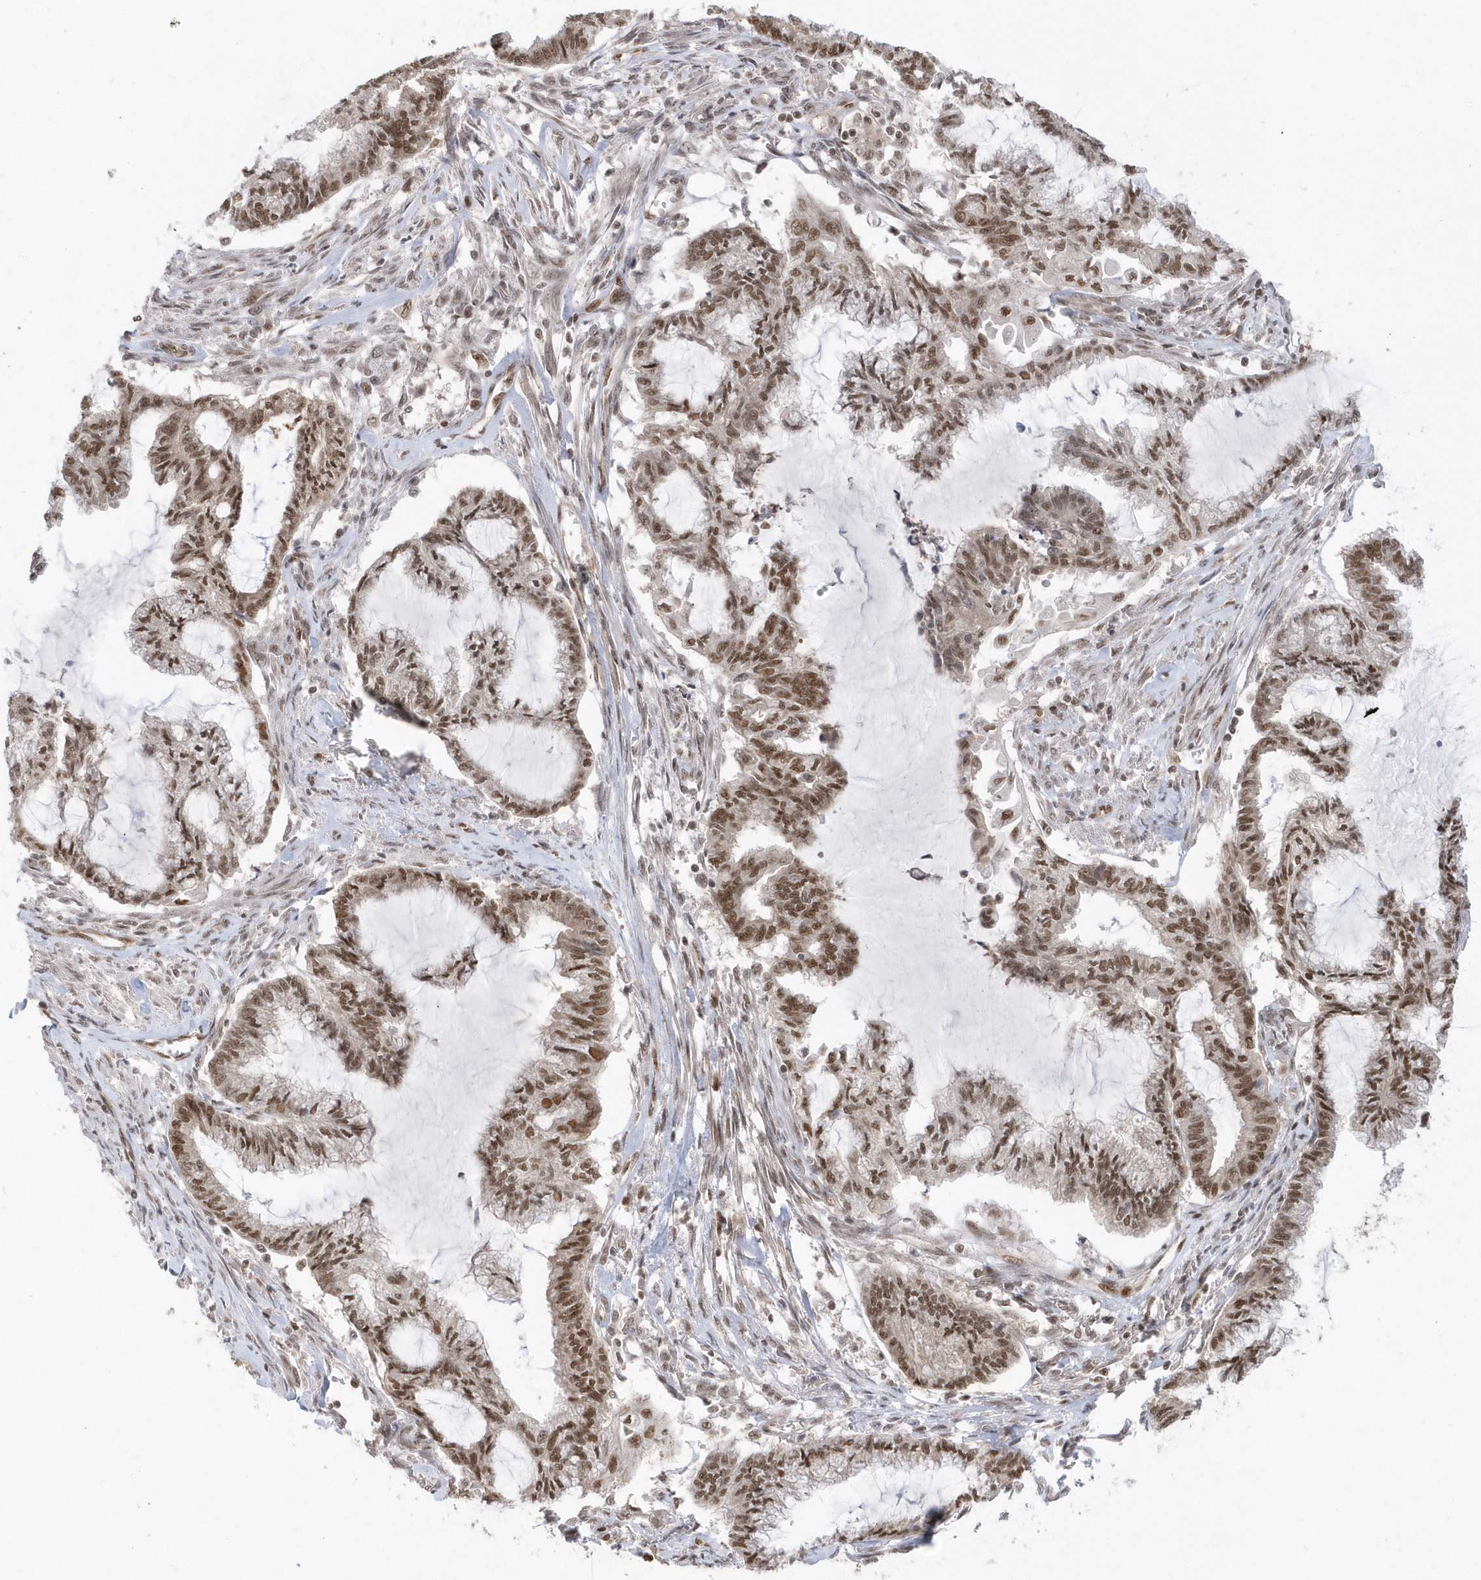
{"staining": {"intensity": "moderate", "quantity": ">75%", "location": "nuclear"}, "tissue": "endometrial cancer", "cell_type": "Tumor cells", "image_type": "cancer", "snomed": [{"axis": "morphology", "description": "Adenocarcinoma, NOS"}, {"axis": "topography", "description": "Endometrium"}], "caption": "High-power microscopy captured an IHC image of endometrial cancer, revealing moderate nuclear expression in approximately >75% of tumor cells.", "gene": "SEPHS1", "patient": {"sex": "female", "age": 86}}